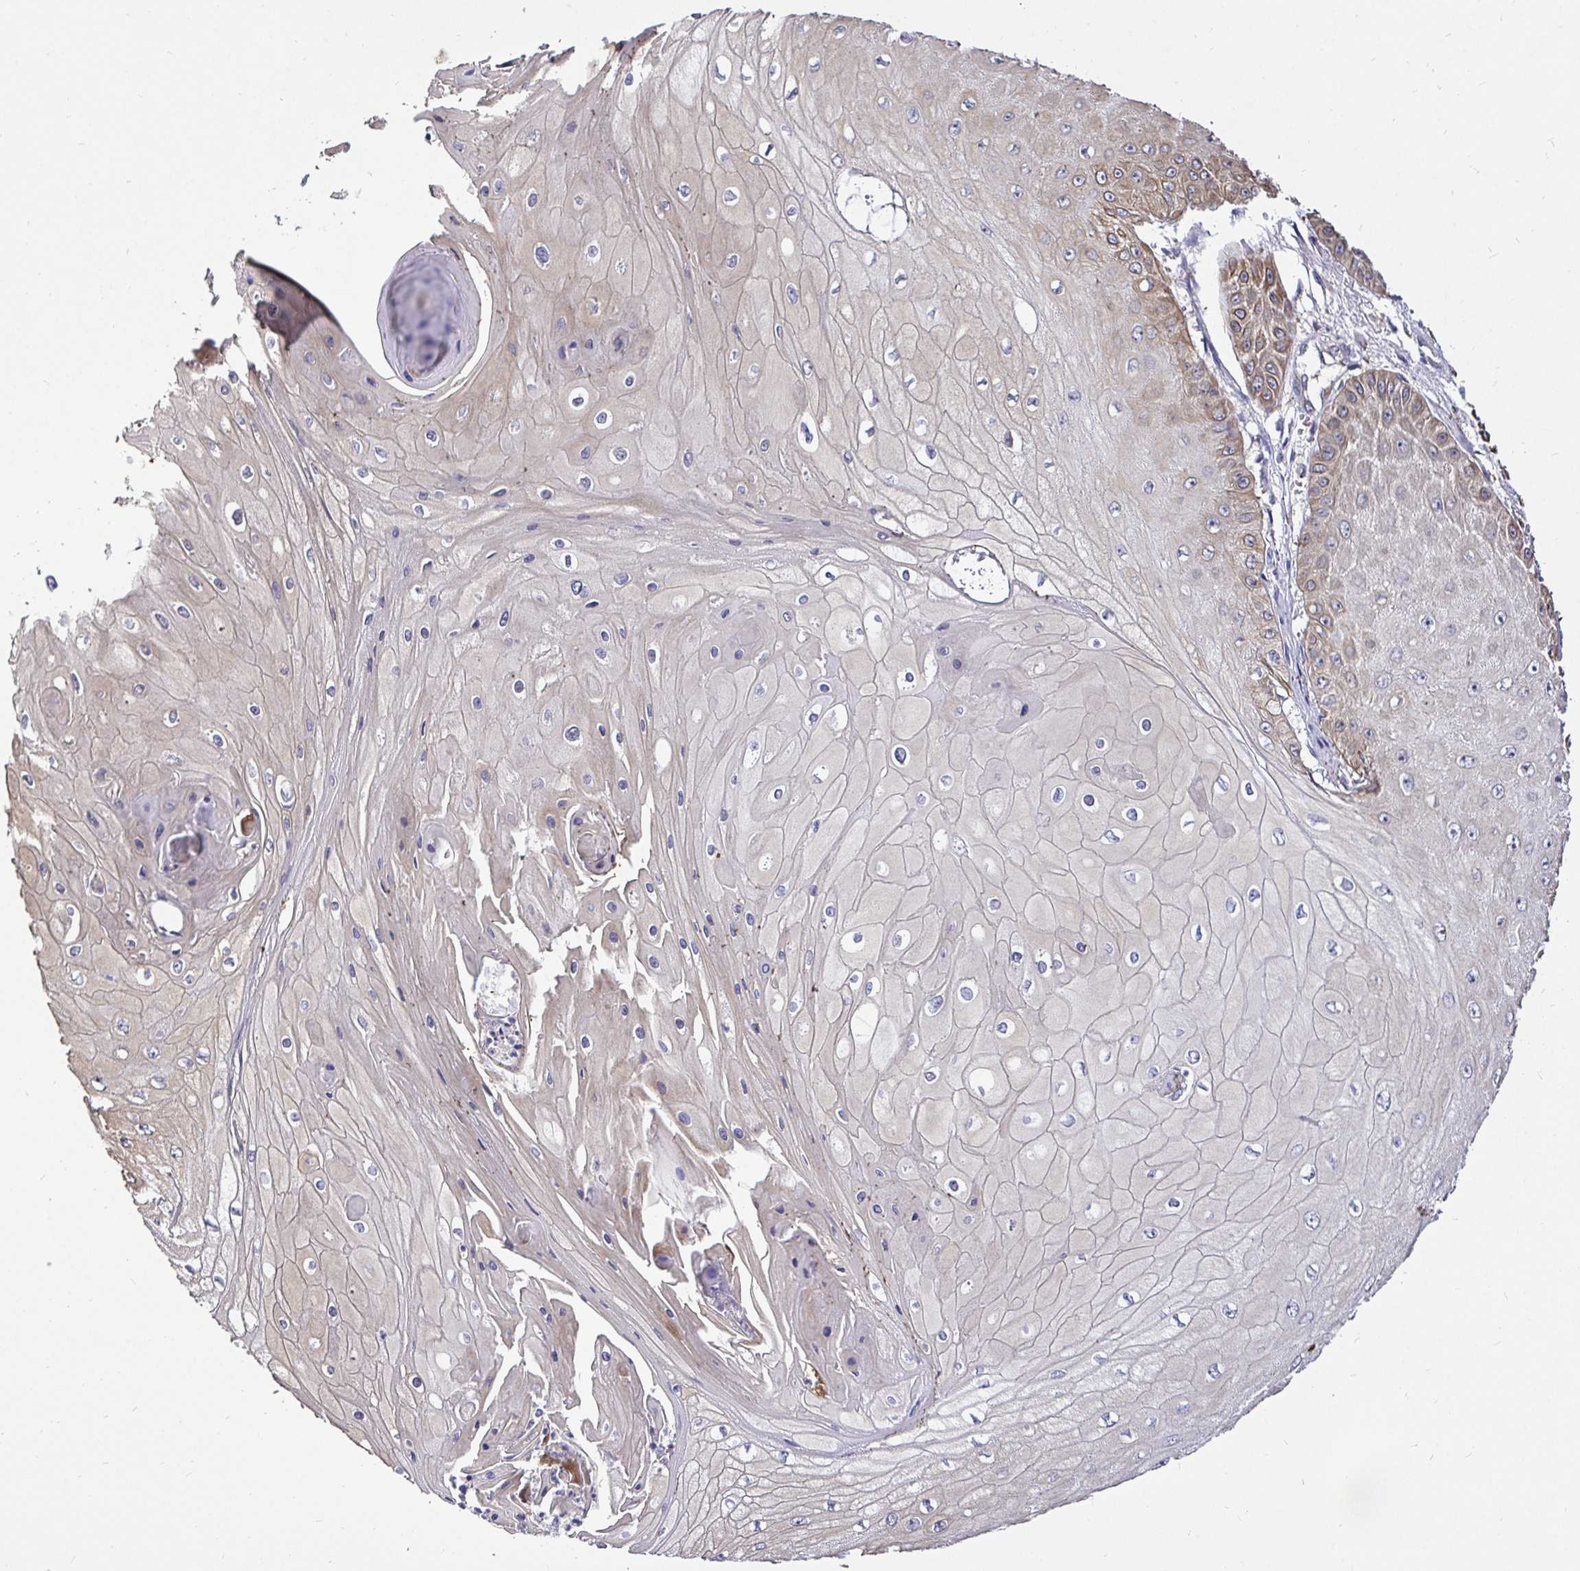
{"staining": {"intensity": "moderate", "quantity": "<25%", "location": "cytoplasmic/membranous"}, "tissue": "skin cancer", "cell_type": "Tumor cells", "image_type": "cancer", "snomed": [{"axis": "morphology", "description": "Squamous cell carcinoma, NOS"}, {"axis": "topography", "description": "Skin"}], "caption": "Human skin cancer (squamous cell carcinoma) stained for a protein (brown) exhibits moderate cytoplasmic/membranous positive positivity in approximately <25% of tumor cells.", "gene": "CCDC122", "patient": {"sex": "male", "age": 70}}